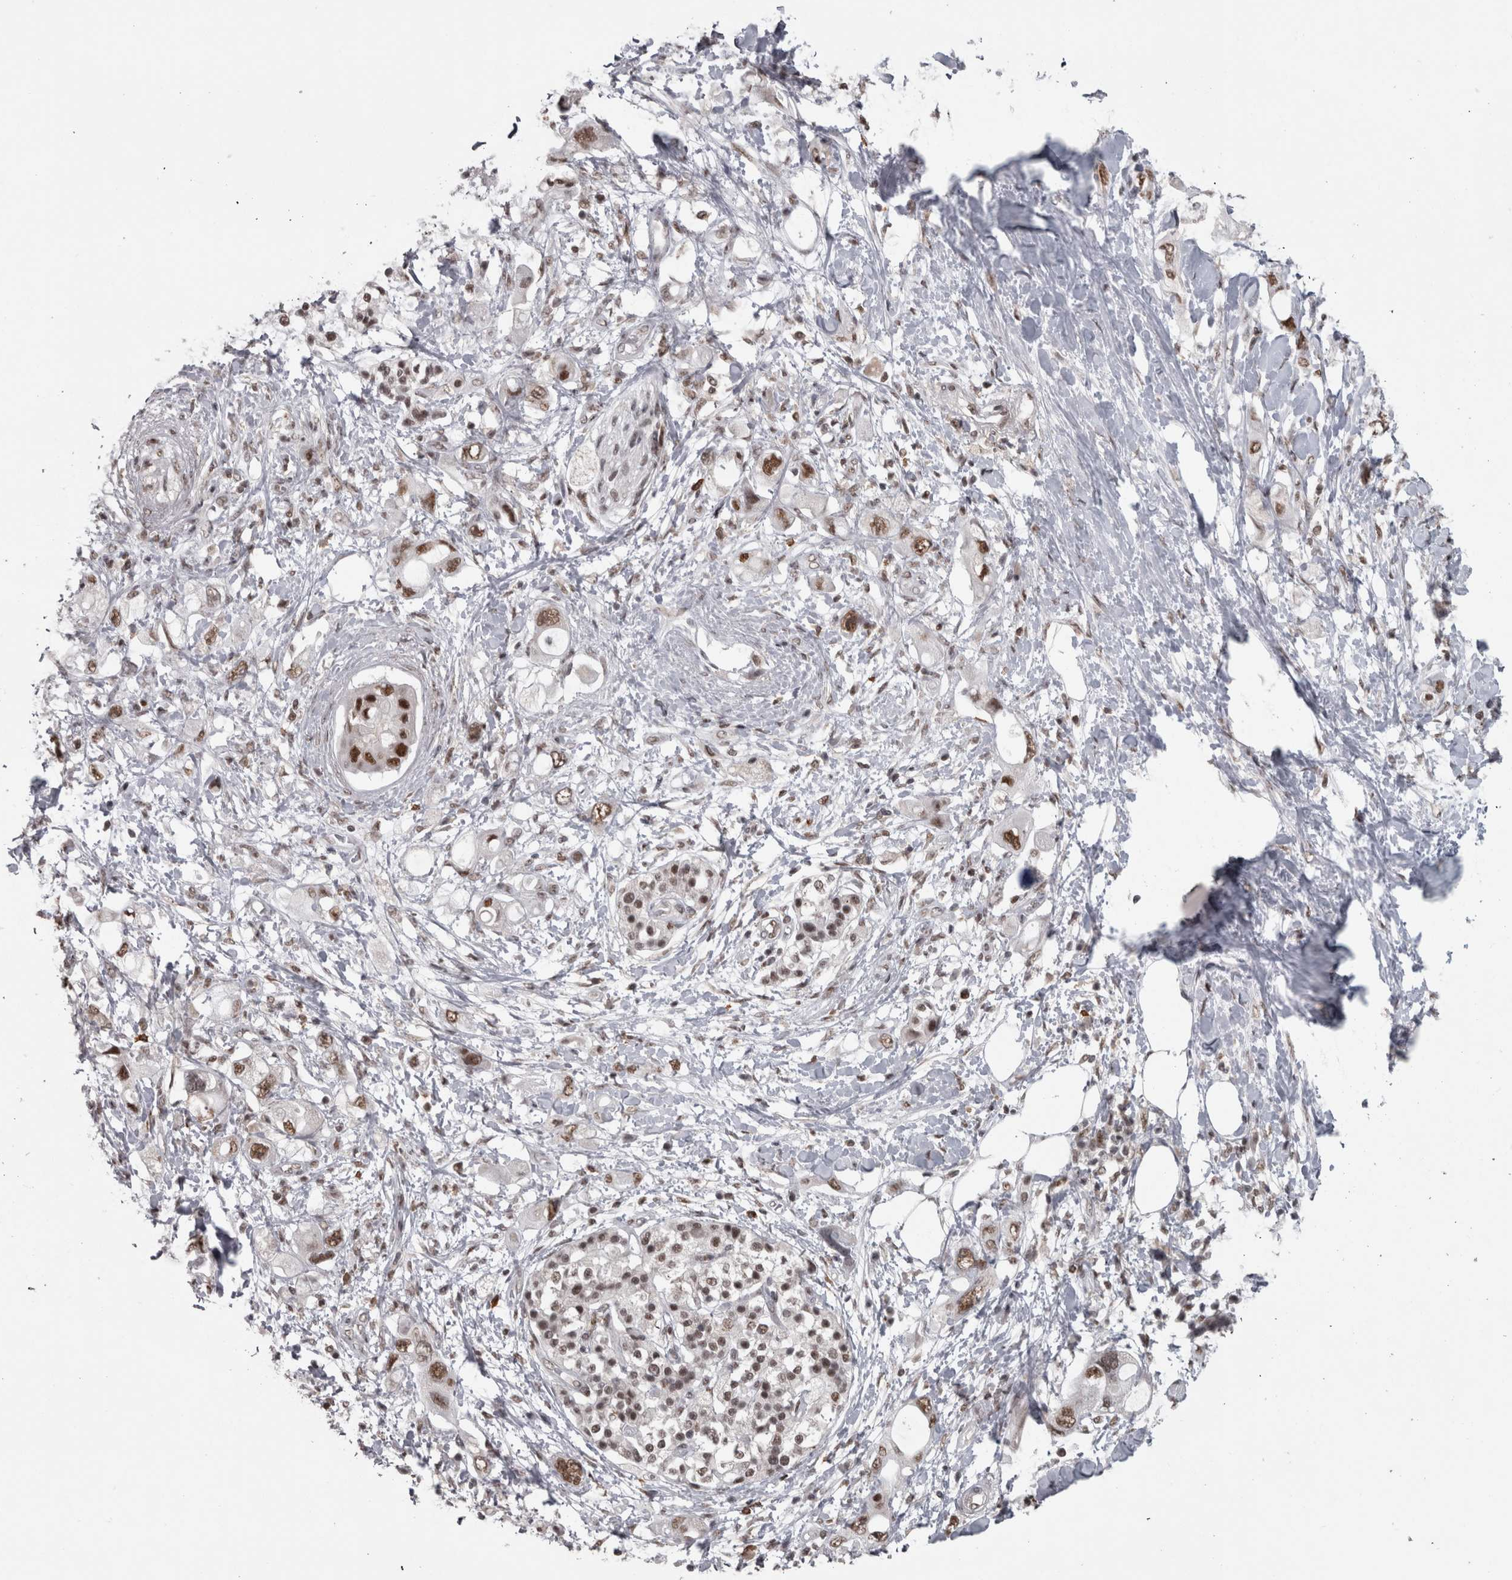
{"staining": {"intensity": "moderate", "quantity": ">75%", "location": "nuclear"}, "tissue": "pancreatic cancer", "cell_type": "Tumor cells", "image_type": "cancer", "snomed": [{"axis": "morphology", "description": "Adenocarcinoma, NOS"}, {"axis": "topography", "description": "Pancreas"}], "caption": "Pancreatic adenocarcinoma tissue reveals moderate nuclear staining in approximately >75% of tumor cells", "gene": "MICU3", "patient": {"sex": "female", "age": 56}}